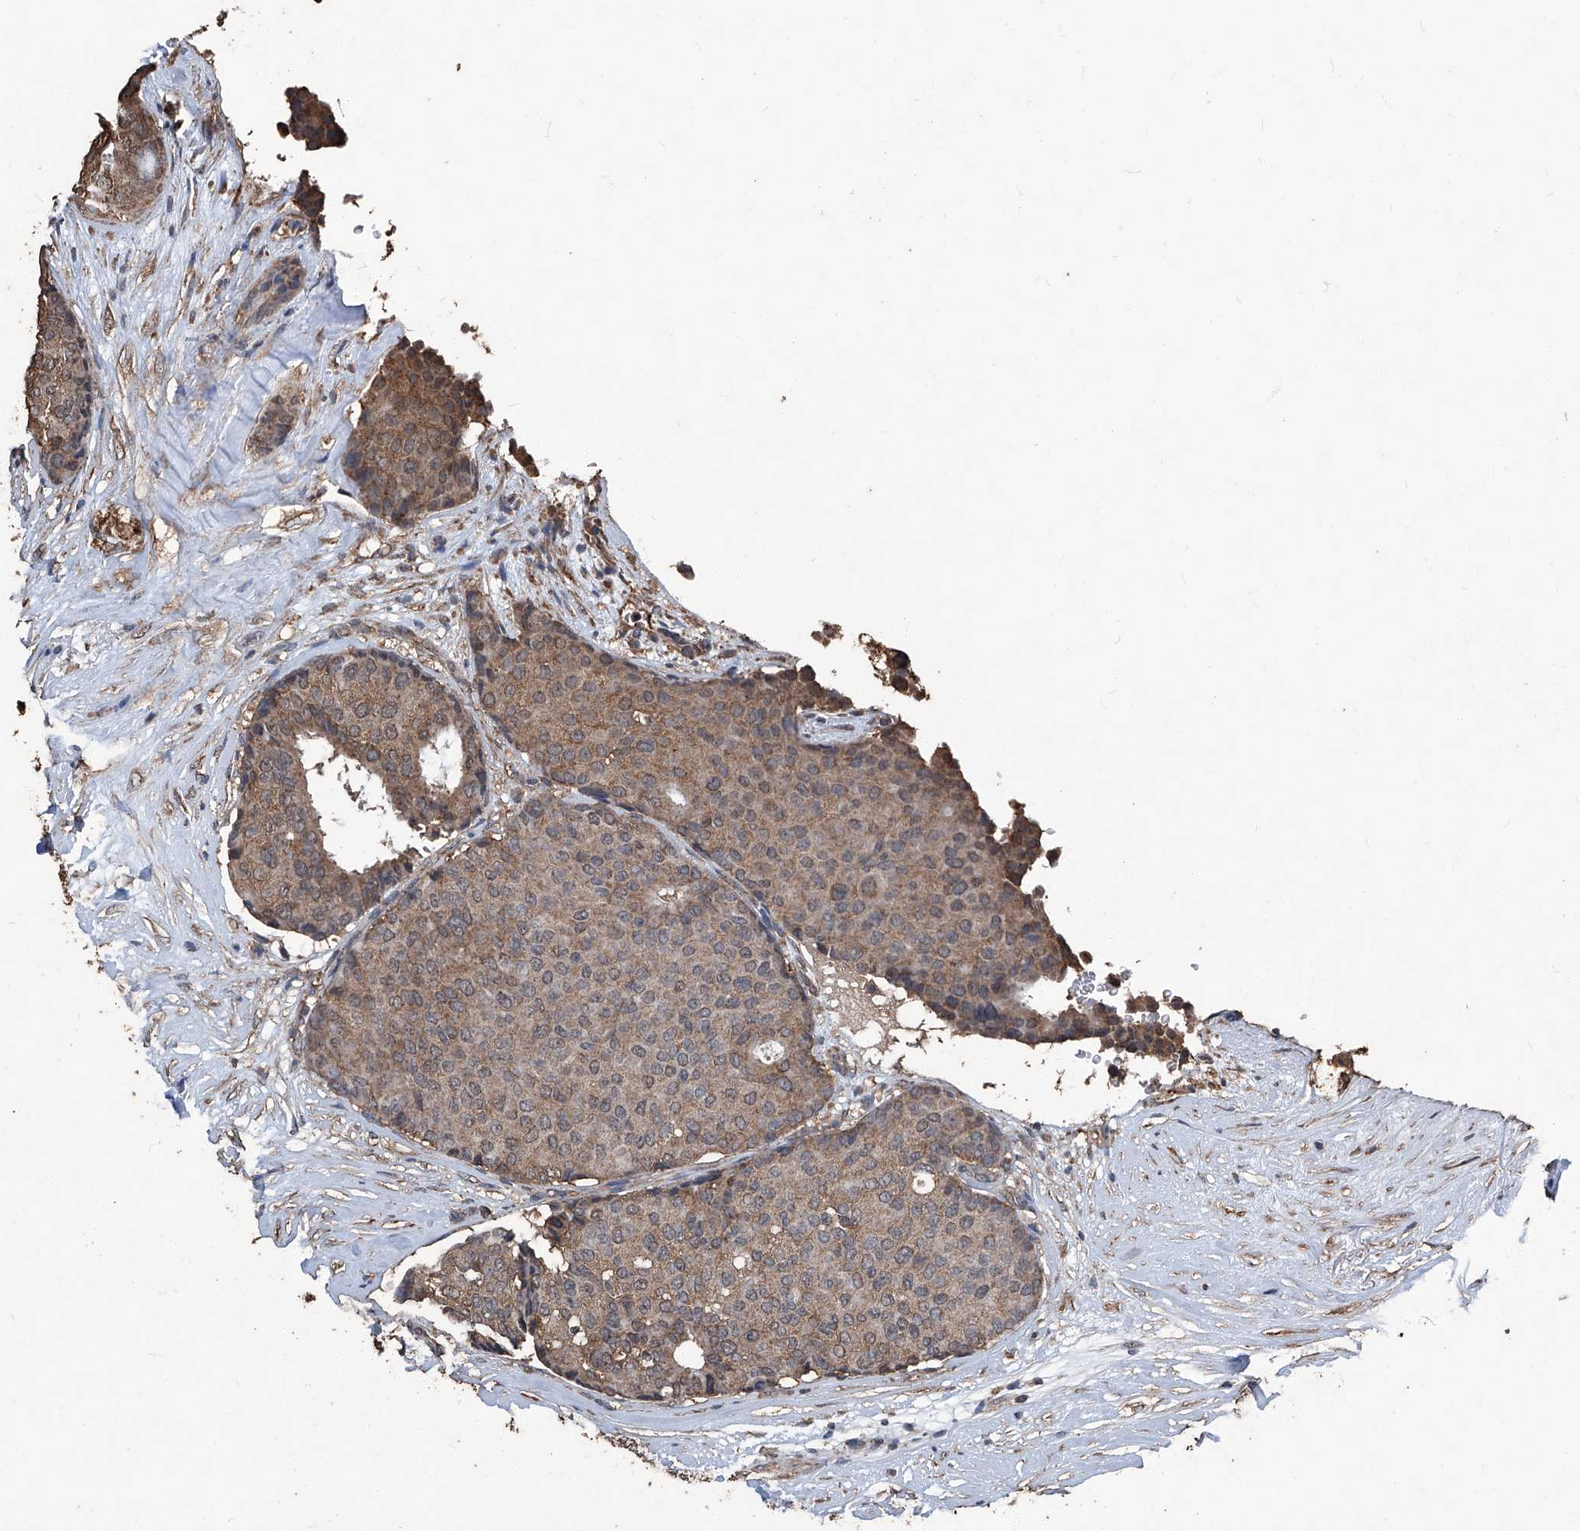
{"staining": {"intensity": "moderate", "quantity": ">75%", "location": "cytoplasmic/membranous"}, "tissue": "breast cancer", "cell_type": "Tumor cells", "image_type": "cancer", "snomed": [{"axis": "morphology", "description": "Duct carcinoma"}, {"axis": "topography", "description": "Breast"}], "caption": "This is an image of IHC staining of breast cancer (intraductal carcinoma), which shows moderate staining in the cytoplasmic/membranous of tumor cells.", "gene": "STARD7", "patient": {"sex": "female", "age": 75}}